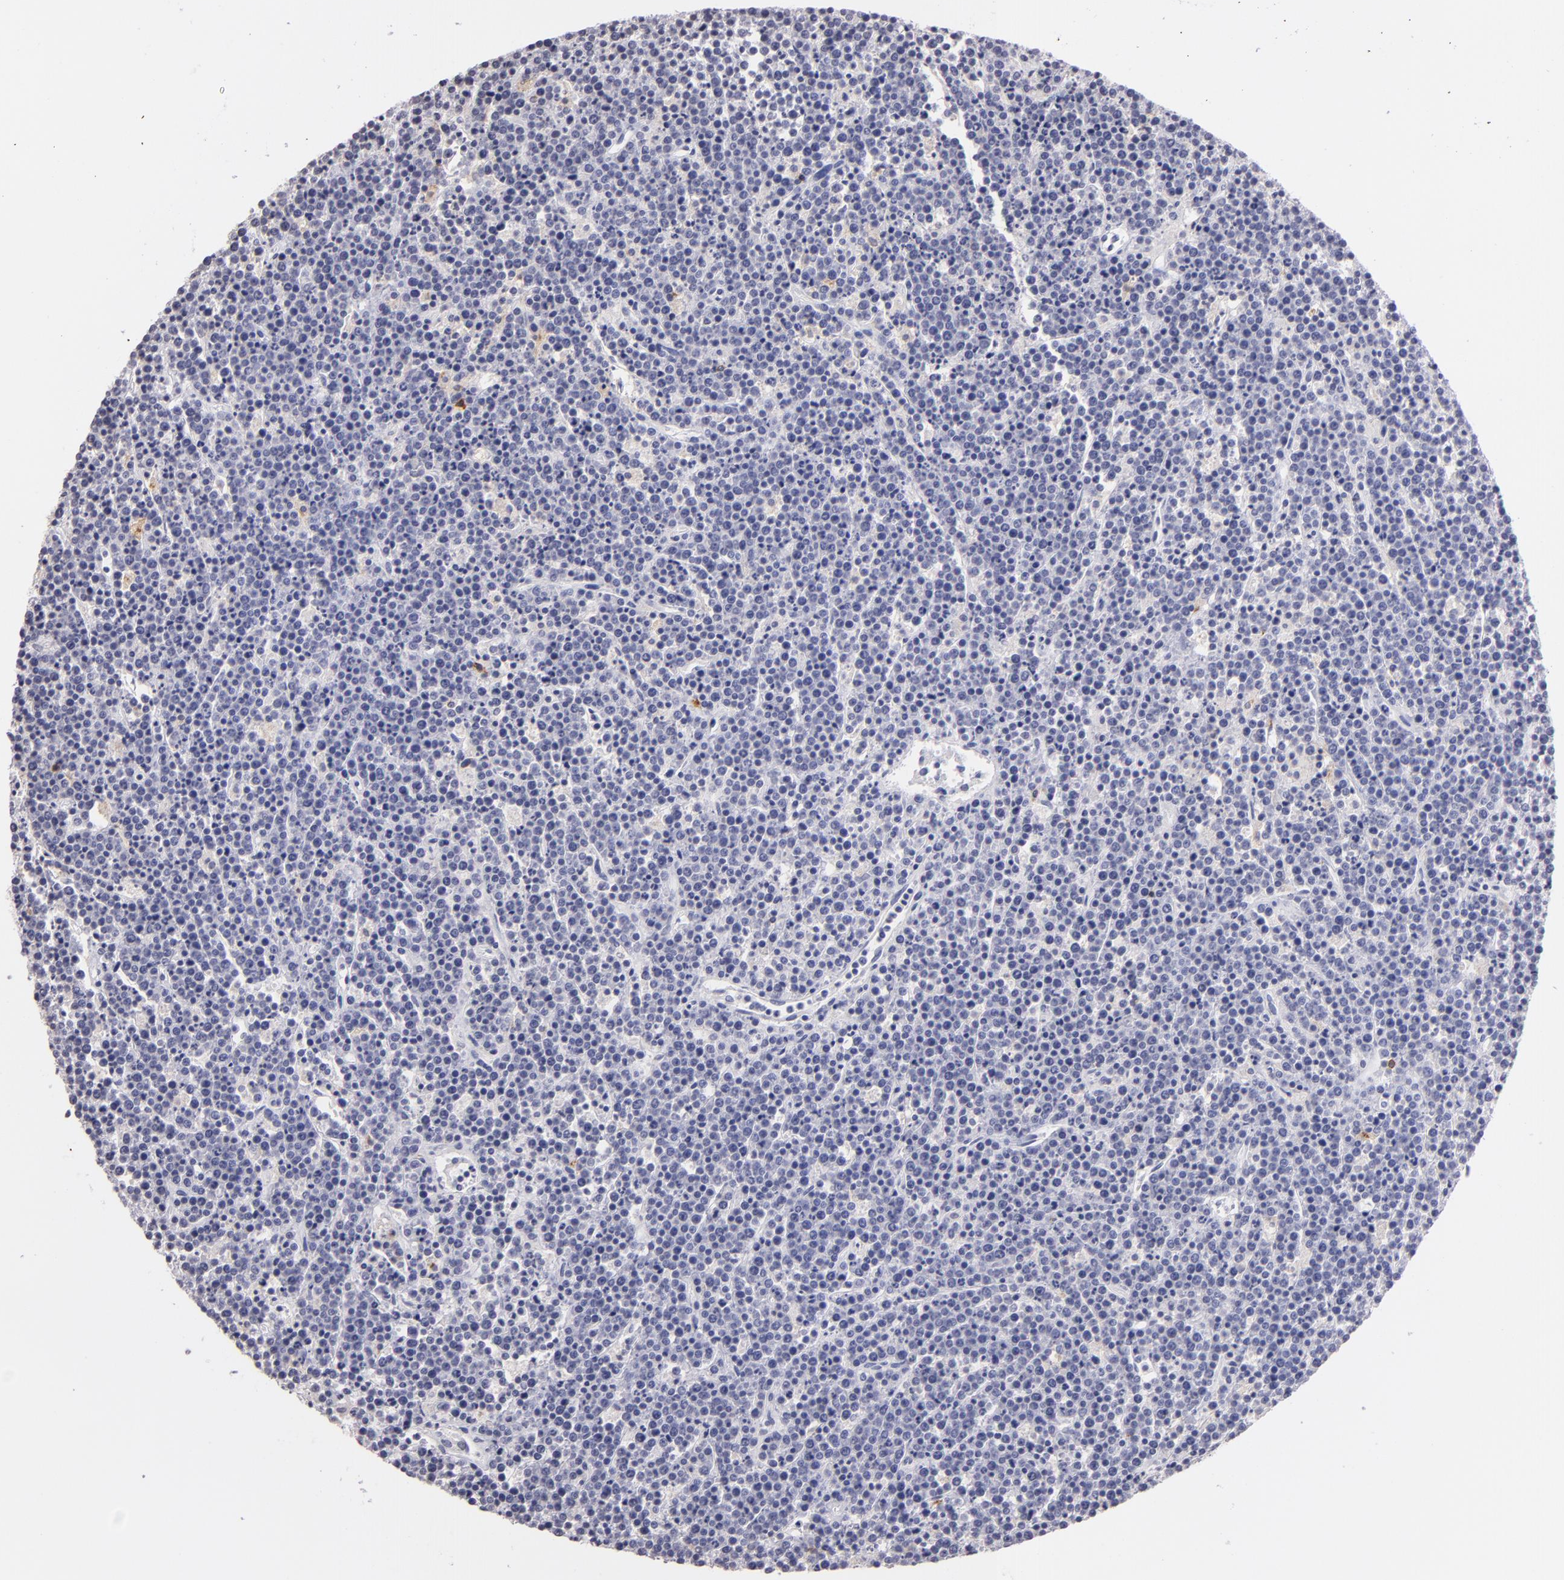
{"staining": {"intensity": "negative", "quantity": "none", "location": "none"}, "tissue": "lymphoma", "cell_type": "Tumor cells", "image_type": "cancer", "snomed": [{"axis": "morphology", "description": "Malignant lymphoma, non-Hodgkin's type, High grade"}, {"axis": "topography", "description": "Ovary"}], "caption": "The image exhibits no staining of tumor cells in malignant lymphoma, non-Hodgkin's type (high-grade).", "gene": "IL2RA", "patient": {"sex": "female", "age": 56}}